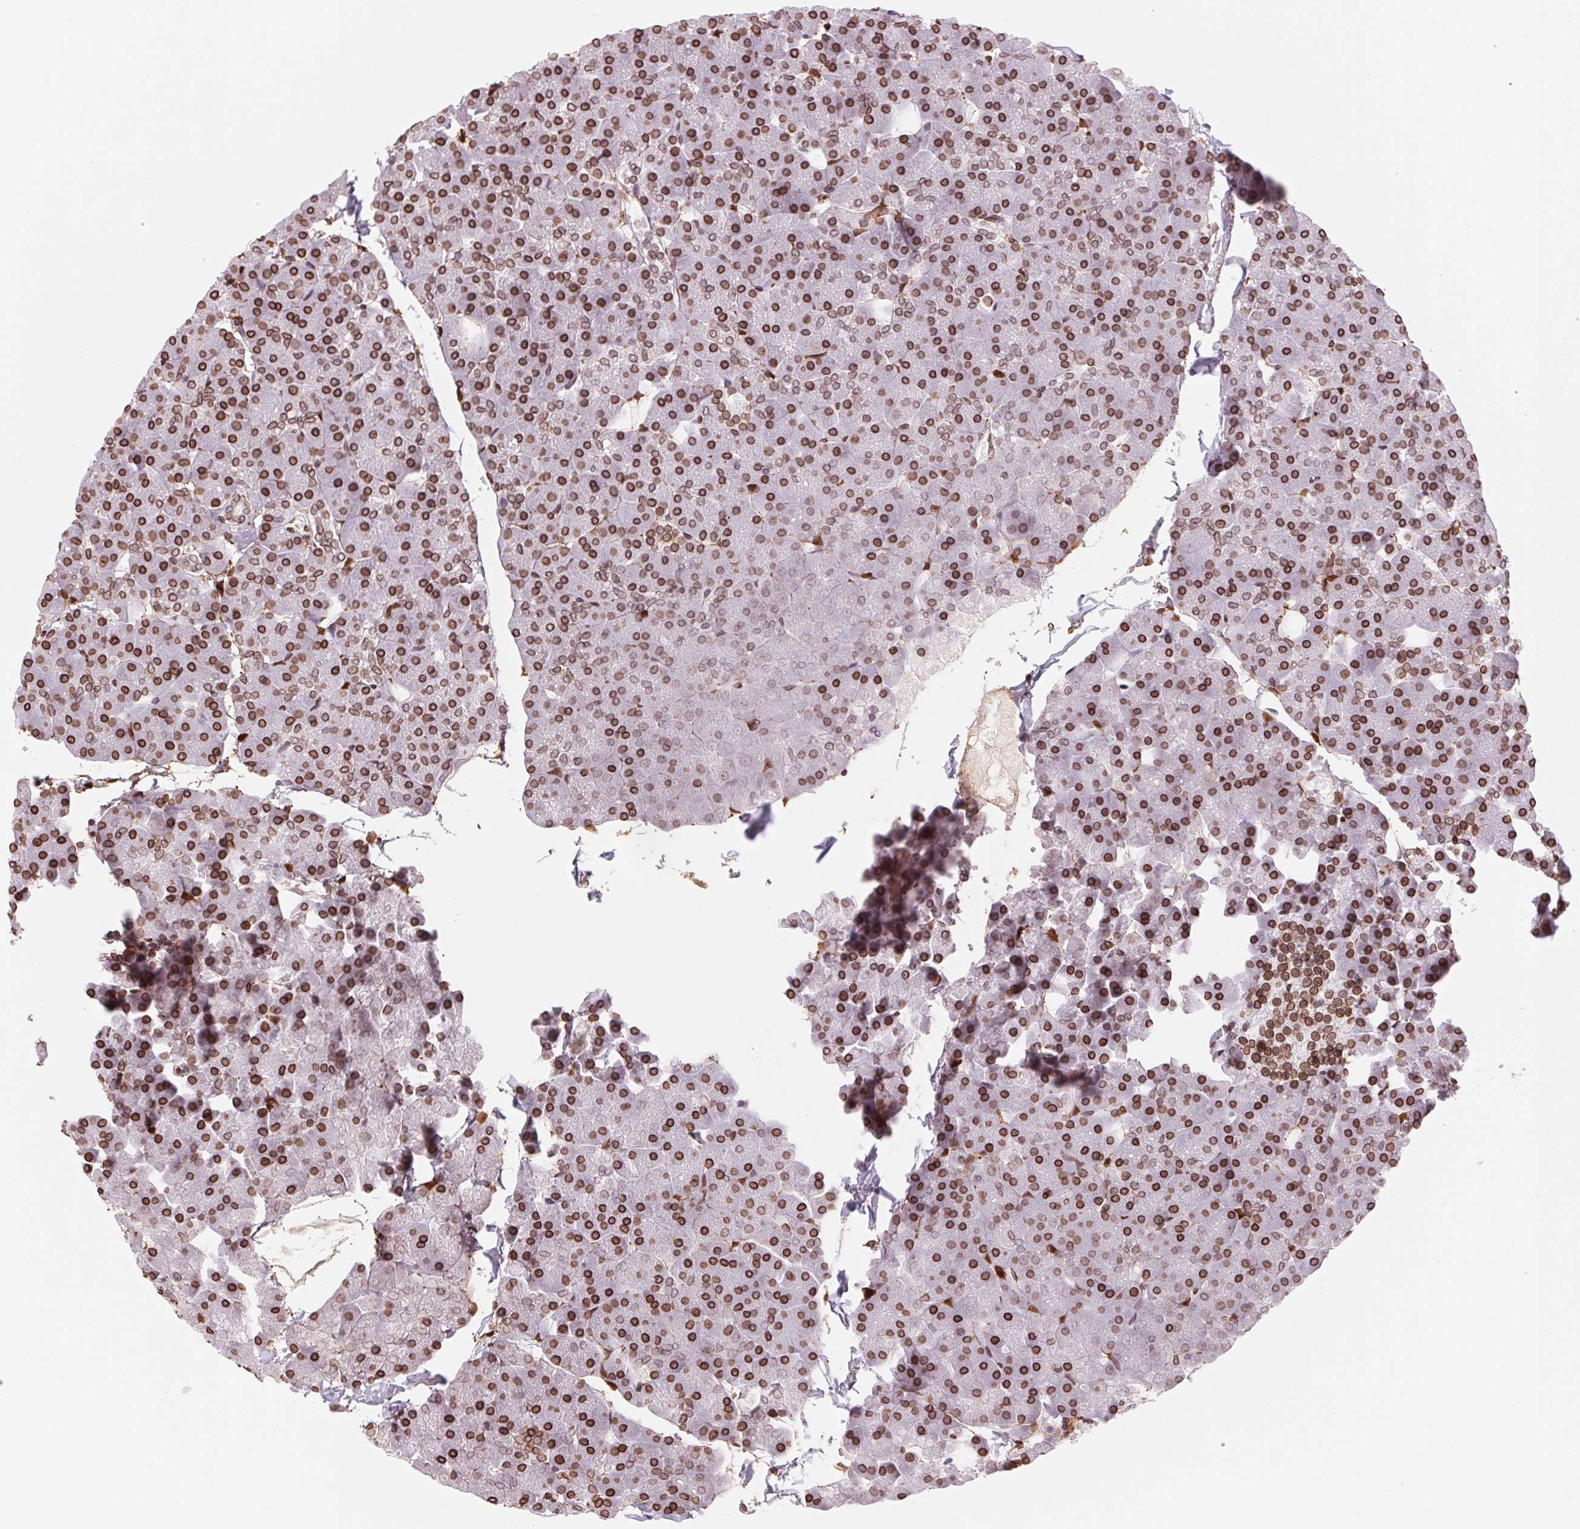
{"staining": {"intensity": "strong", "quantity": ">75%", "location": "cytoplasmic/membranous,nuclear"}, "tissue": "pancreas", "cell_type": "Exocrine glandular cells", "image_type": "normal", "snomed": [{"axis": "morphology", "description": "Normal tissue, NOS"}, {"axis": "topography", "description": "Pancreas"}], "caption": "Human pancreas stained with a brown dye shows strong cytoplasmic/membranous,nuclear positive staining in about >75% of exocrine glandular cells.", "gene": "LMNB2", "patient": {"sex": "male", "age": 35}}